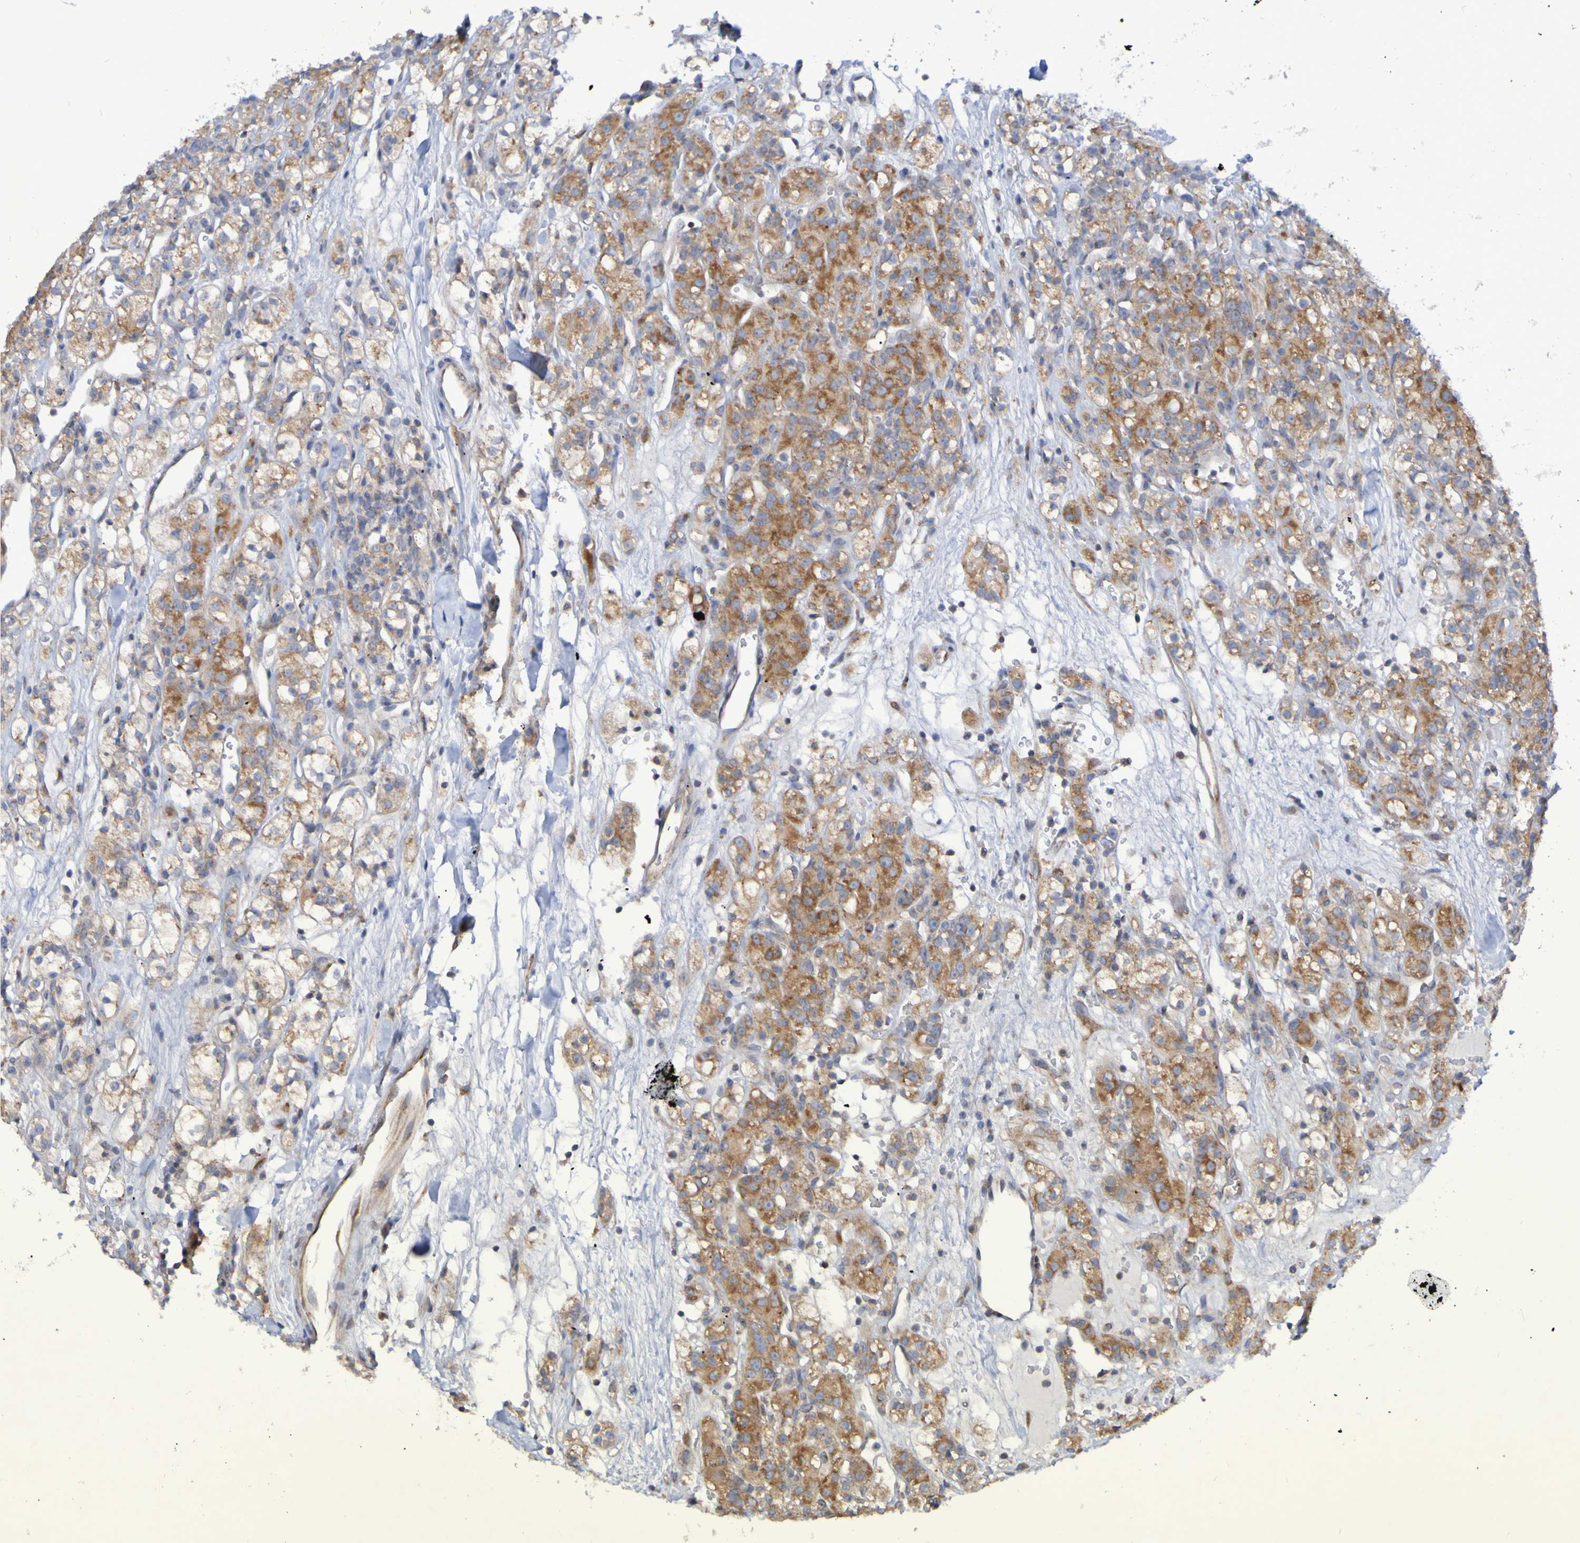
{"staining": {"intensity": "moderate", "quantity": ">75%", "location": "cytoplasmic/membranous"}, "tissue": "renal cancer", "cell_type": "Tumor cells", "image_type": "cancer", "snomed": [{"axis": "morphology", "description": "Normal tissue, NOS"}, {"axis": "morphology", "description": "Adenocarcinoma, NOS"}, {"axis": "topography", "description": "Kidney"}], "caption": "IHC of renal cancer exhibits medium levels of moderate cytoplasmic/membranous staining in approximately >75% of tumor cells.", "gene": "LMBRD2", "patient": {"sex": "male", "age": 61}}